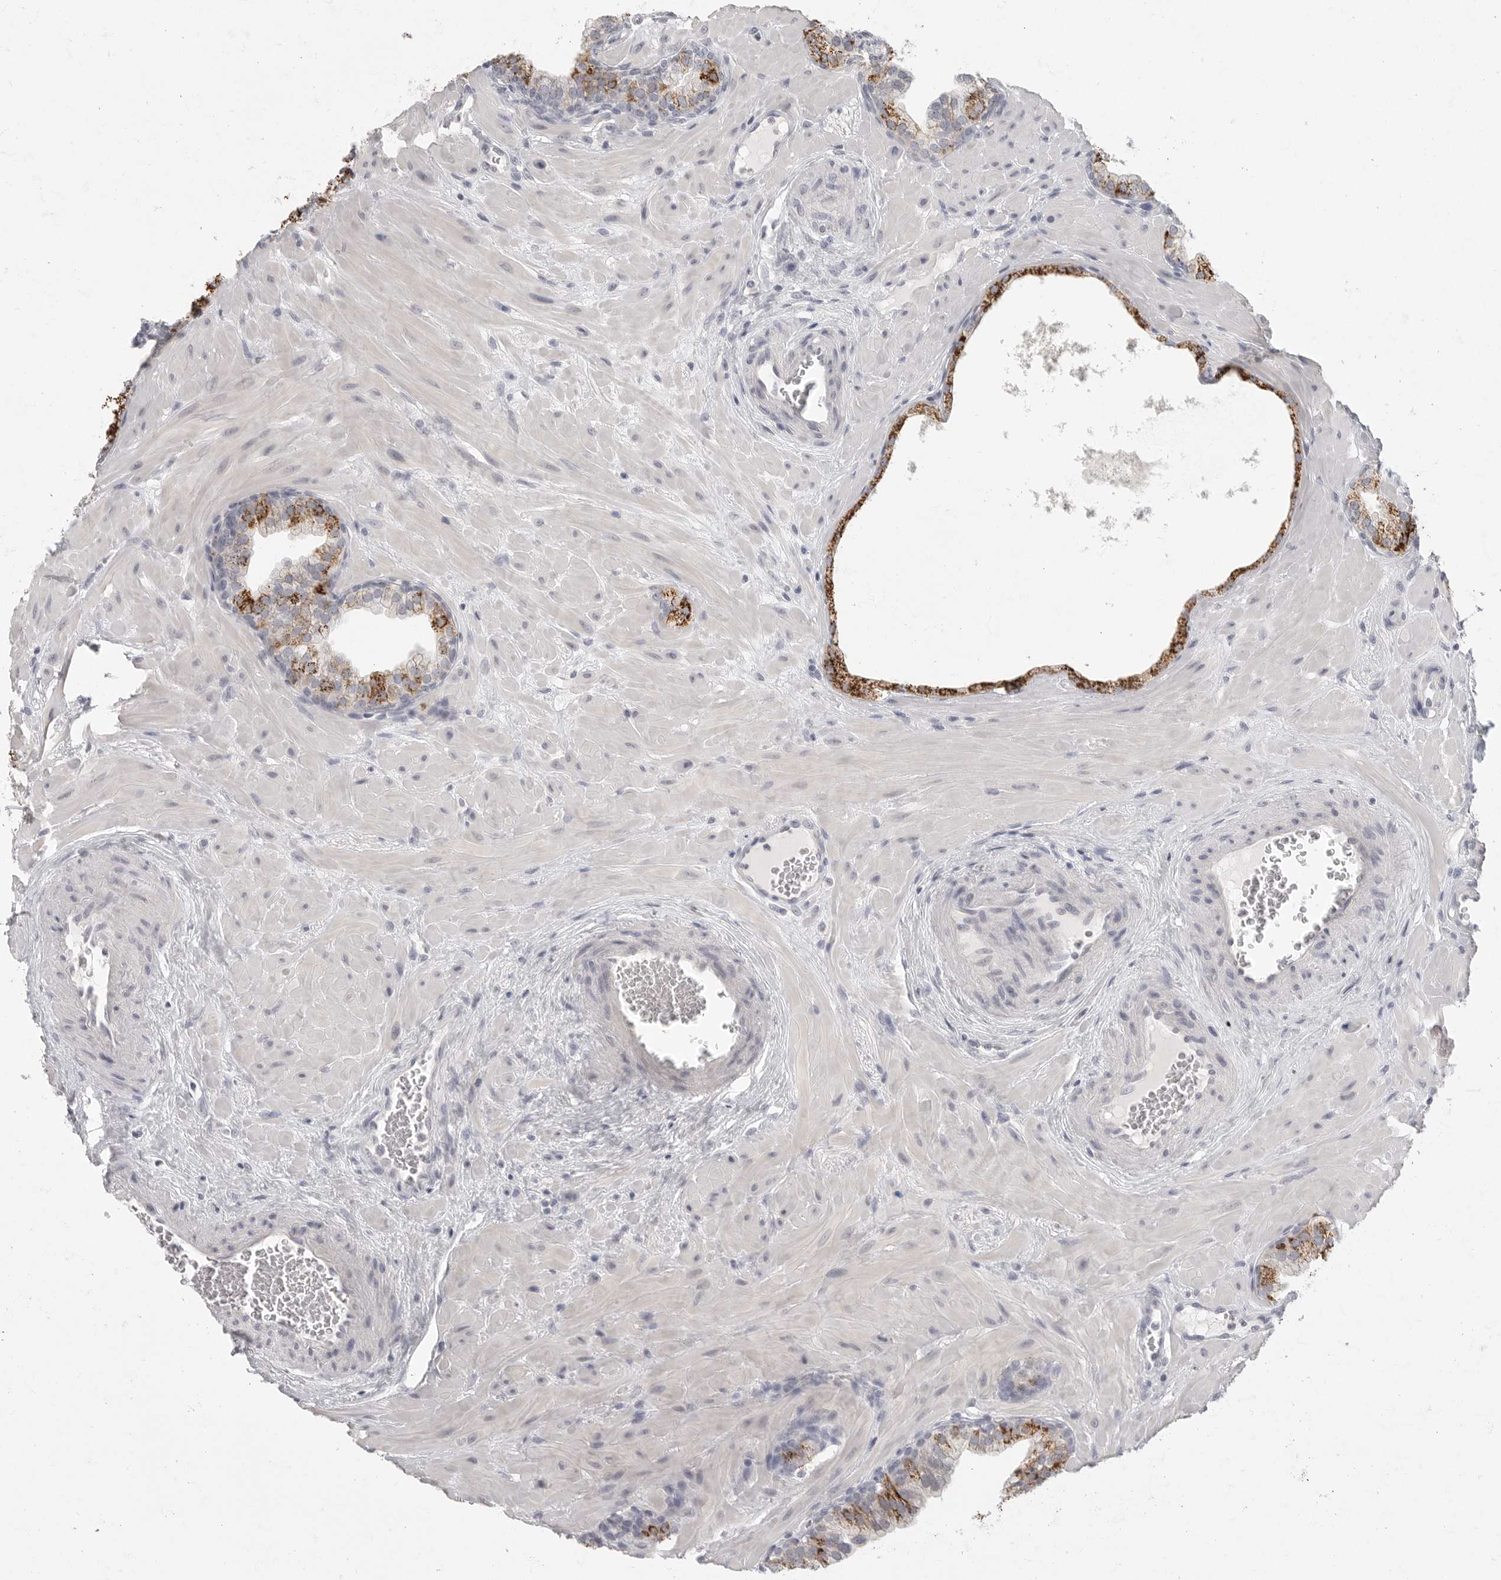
{"staining": {"intensity": "strong", "quantity": "25%-75%", "location": "cytoplasmic/membranous"}, "tissue": "prostate", "cell_type": "Glandular cells", "image_type": "normal", "snomed": [{"axis": "morphology", "description": "Normal tissue, NOS"}, {"axis": "morphology", "description": "Urothelial carcinoma, Low grade"}, {"axis": "topography", "description": "Urinary bladder"}, {"axis": "topography", "description": "Prostate"}], "caption": "The micrograph displays immunohistochemical staining of benign prostate. There is strong cytoplasmic/membranous expression is identified in about 25%-75% of glandular cells.", "gene": "HMGCS2", "patient": {"sex": "male", "age": 60}}